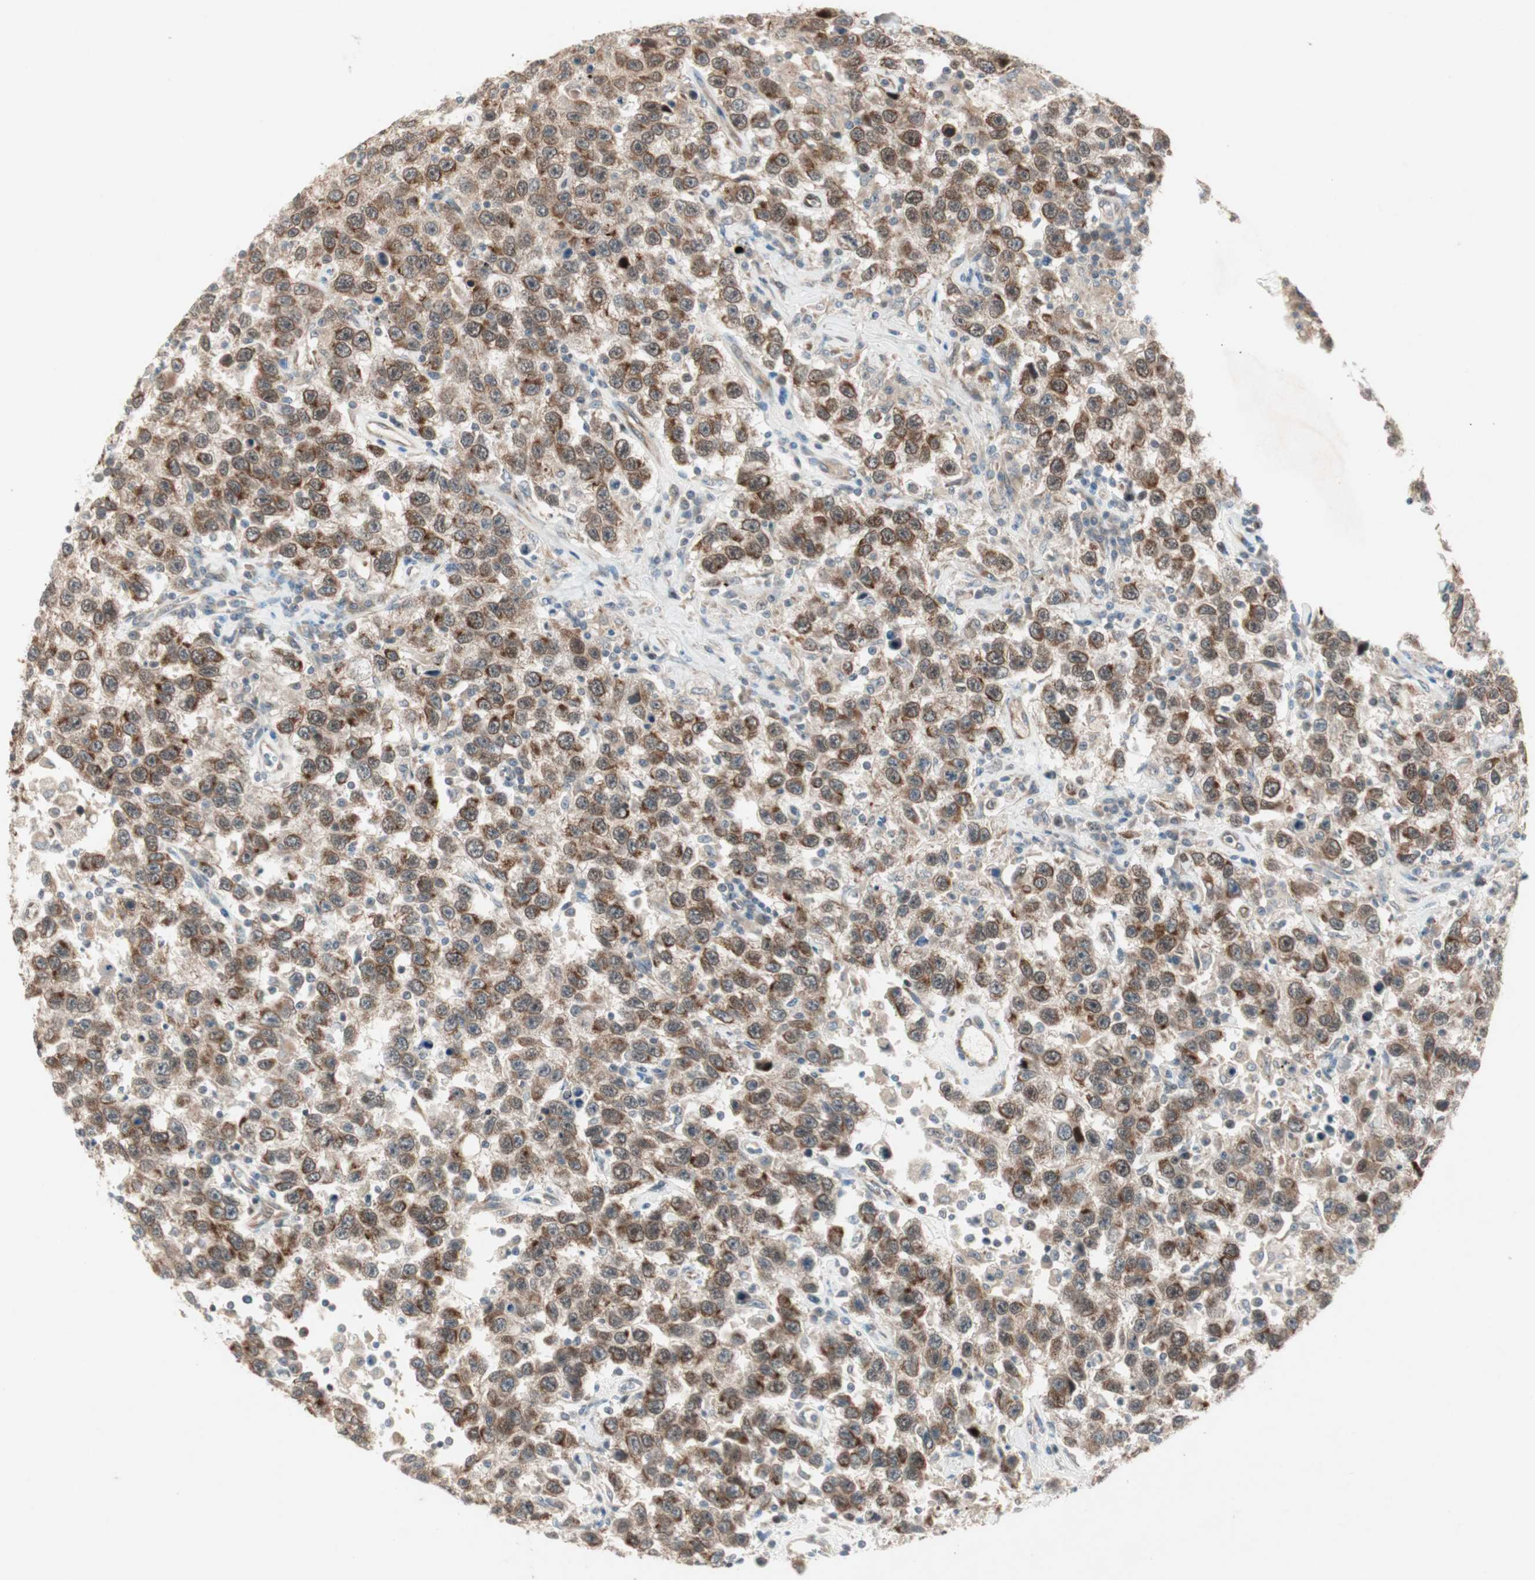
{"staining": {"intensity": "strong", "quantity": ">75%", "location": "cytoplasmic/membranous"}, "tissue": "testis cancer", "cell_type": "Tumor cells", "image_type": "cancer", "snomed": [{"axis": "morphology", "description": "Seminoma, NOS"}, {"axis": "topography", "description": "Testis"}], "caption": "A brown stain labels strong cytoplasmic/membranous staining of a protein in human testis seminoma tumor cells.", "gene": "ZNF37A", "patient": {"sex": "male", "age": 41}}